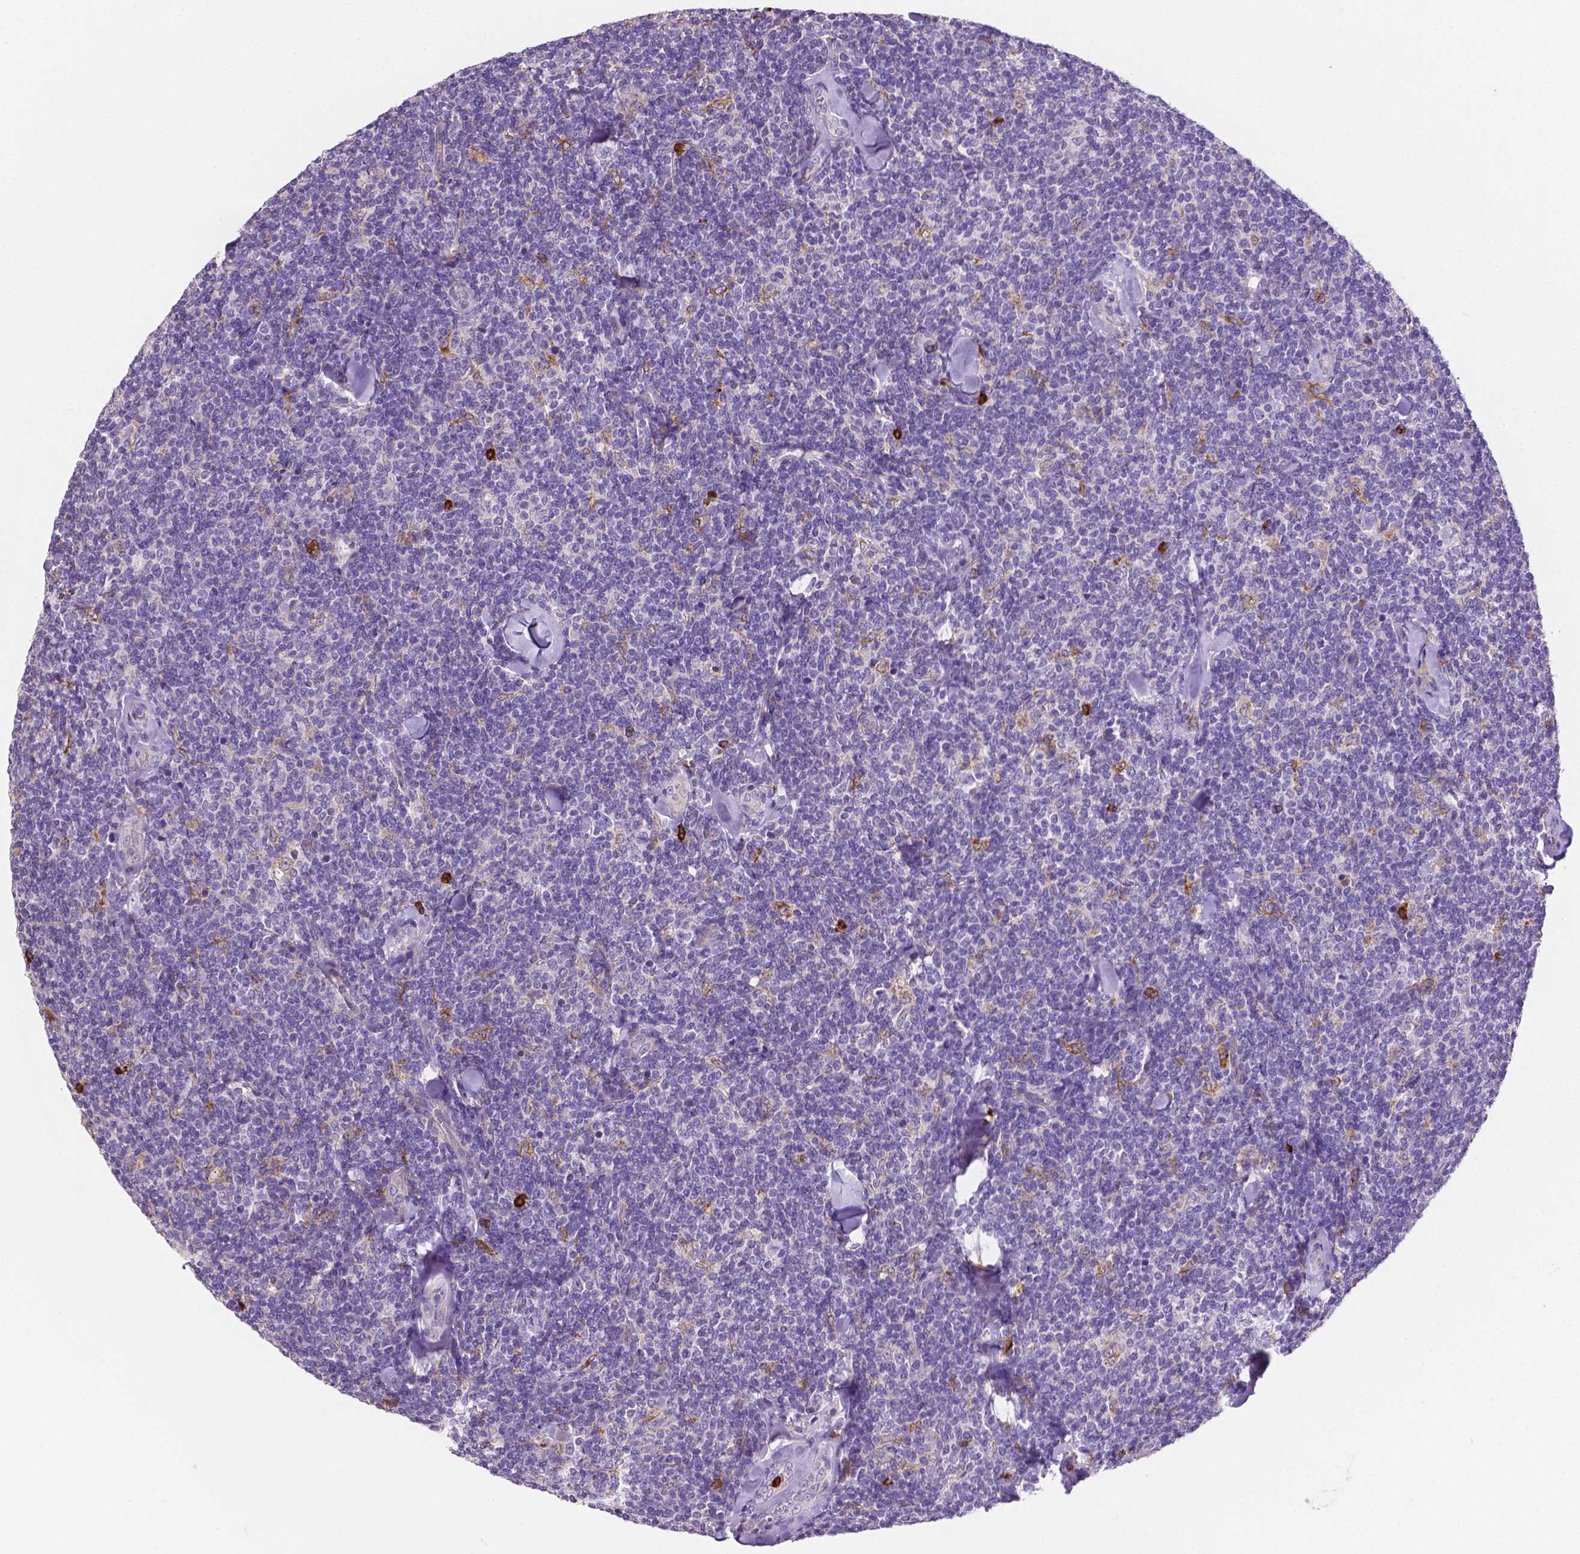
{"staining": {"intensity": "negative", "quantity": "none", "location": "none"}, "tissue": "lymphoma", "cell_type": "Tumor cells", "image_type": "cancer", "snomed": [{"axis": "morphology", "description": "Malignant lymphoma, non-Hodgkin's type, Low grade"}, {"axis": "topography", "description": "Lymph node"}], "caption": "Malignant lymphoma, non-Hodgkin's type (low-grade) stained for a protein using immunohistochemistry (IHC) shows no expression tumor cells.", "gene": "MMP9", "patient": {"sex": "female", "age": 56}}